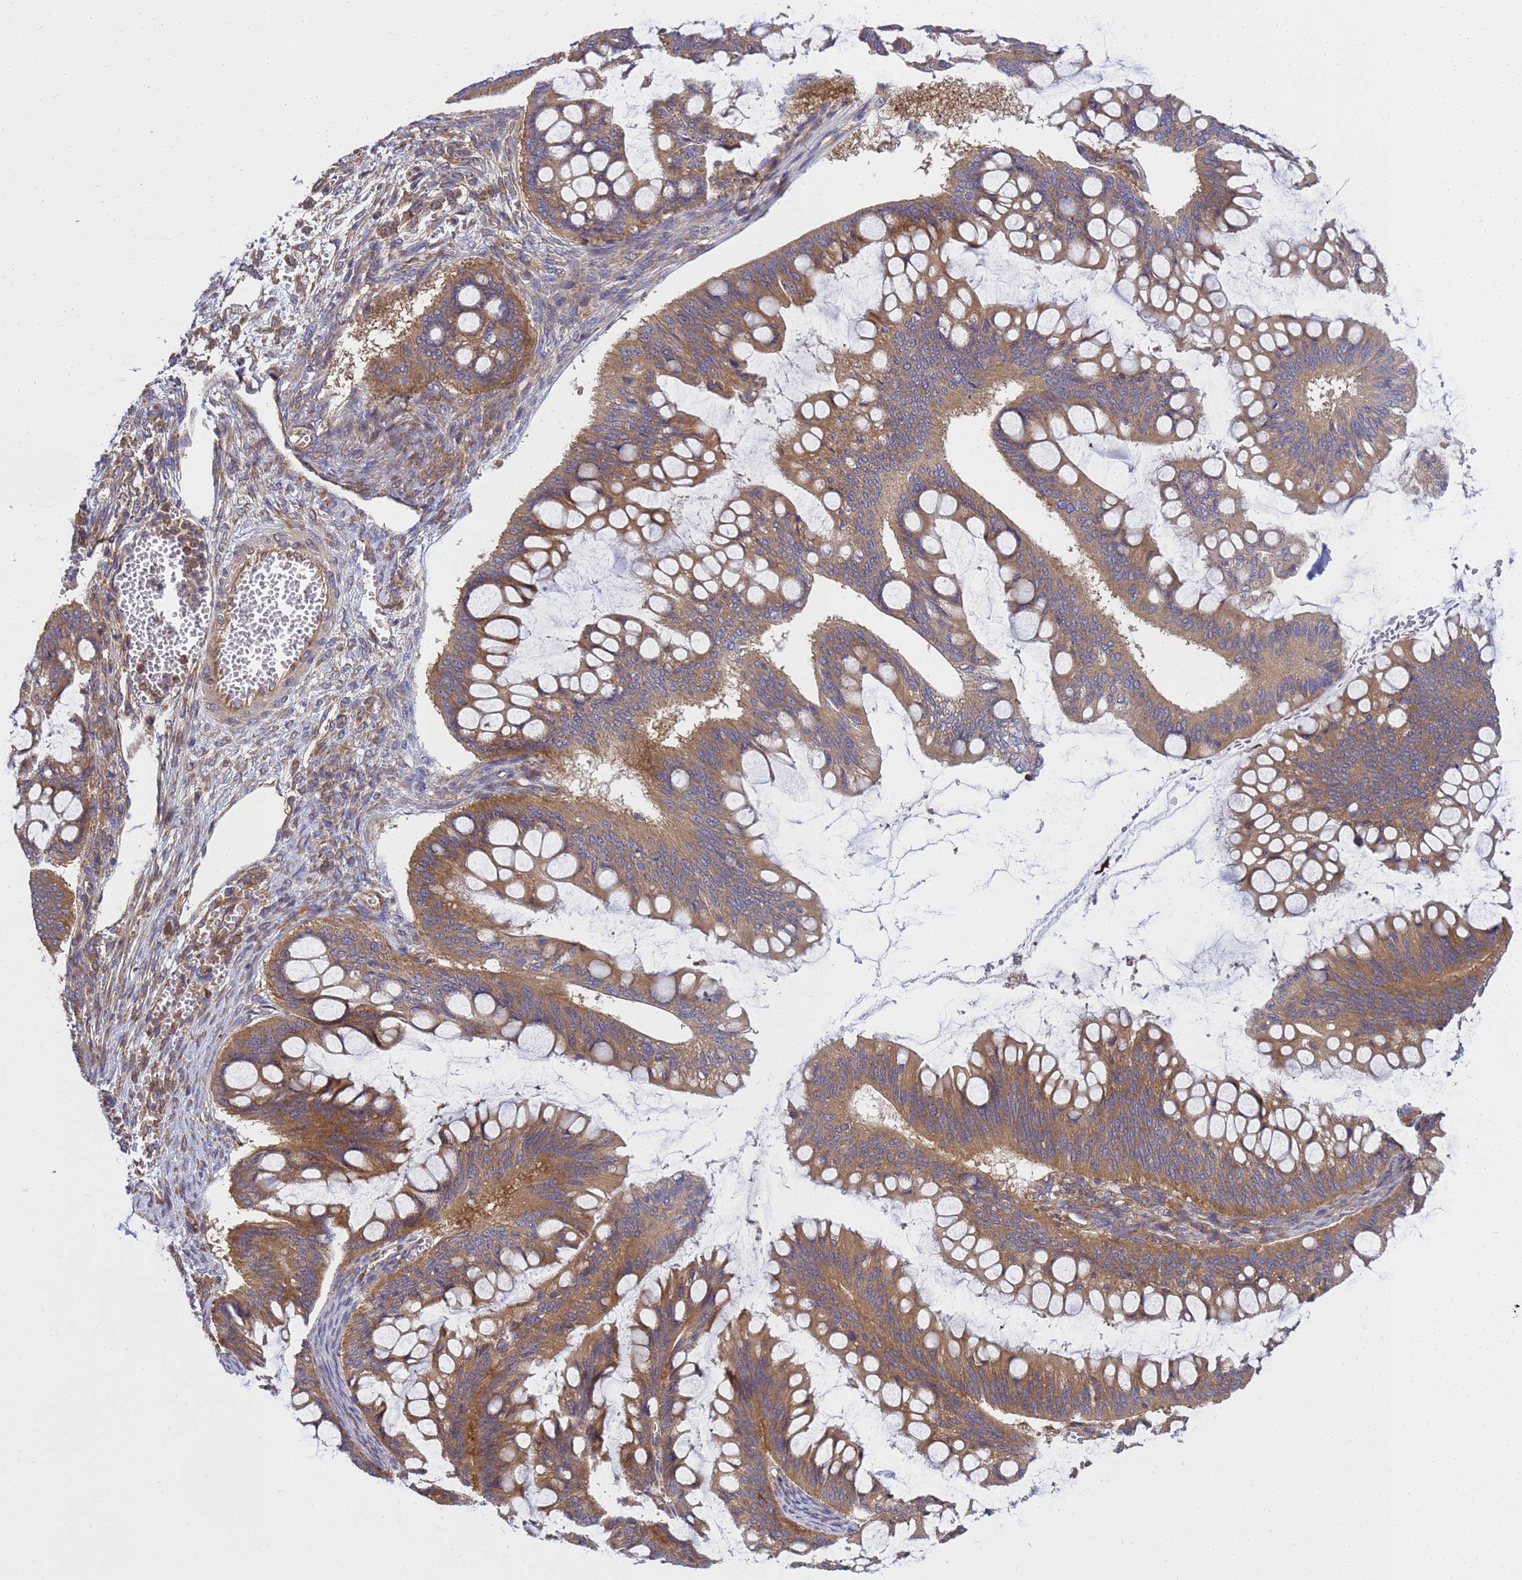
{"staining": {"intensity": "strong", "quantity": ">75%", "location": "cytoplasmic/membranous"}, "tissue": "ovarian cancer", "cell_type": "Tumor cells", "image_type": "cancer", "snomed": [{"axis": "morphology", "description": "Cystadenocarcinoma, mucinous, NOS"}, {"axis": "topography", "description": "Ovary"}], "caption": "Immunohistochemical staining of mucinous cystadenocarcinoma (ovarian) exhibits high levels of strong cytoplasmic/membranous expression in about >75% of tumor cells. The staining was performed using DAB to visualize the protein expression in brown, while the nuclei were stained in blue with hematoxylin (Magnification: 20x).", "gene": "BECN1", "patient": {"sex": "female", "age": 73}}